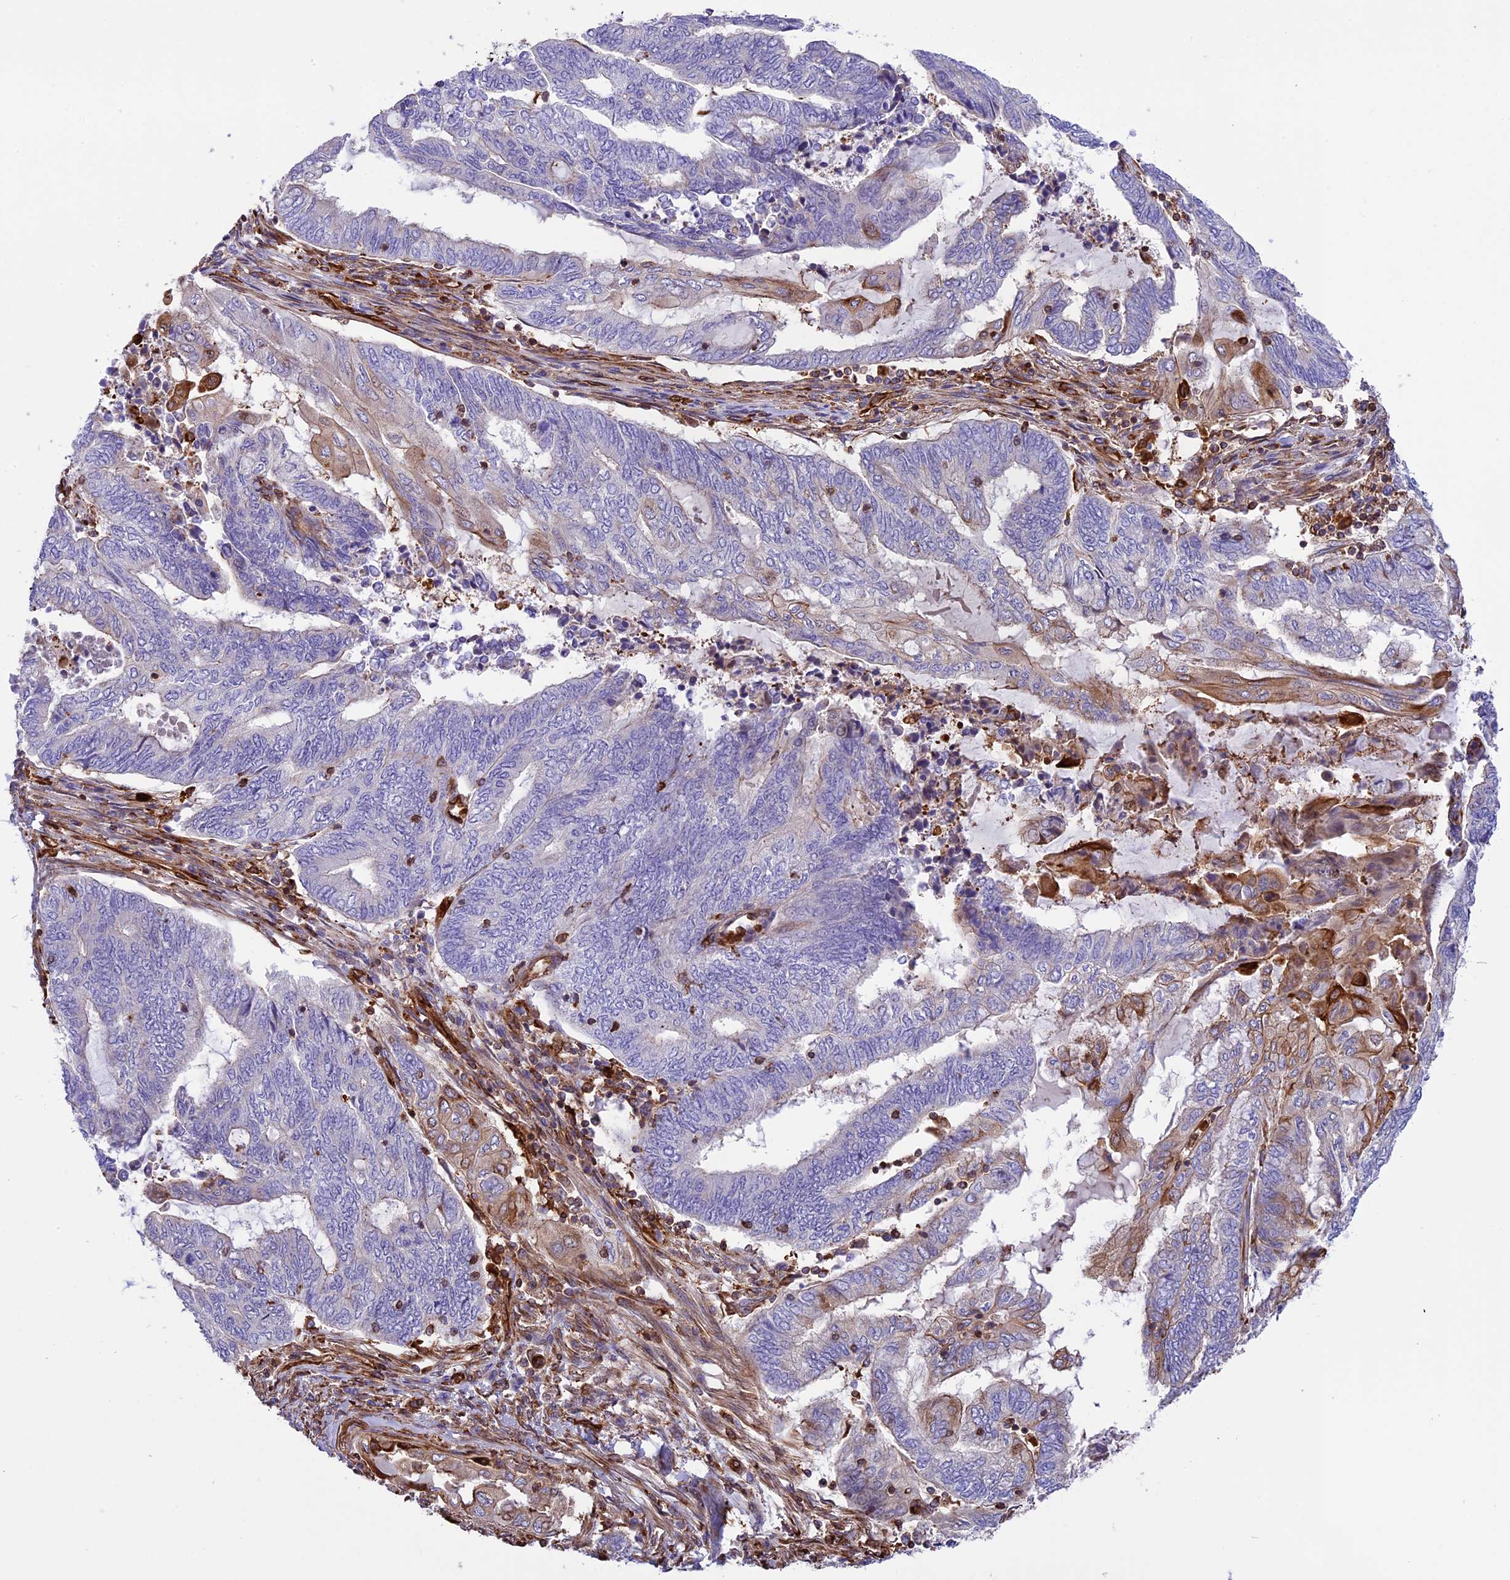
{"staining": {"intensity": "moderate", "quantity": "<25%", "location": "cytoplasmic/membranous"}, "tissue": "endometrial cancer", "cell_type": "Tumor cells", "image_type": "cancer", "snomed": [{"axis": "morphology", "description": "Adenocarcinoma, NOS"}, {"axis": "topography", "description": "Uterus"}, {"axis": "topography", "description": "Endometrium"}], "caption": "Immunohistochemical staining of human endometrial cancer (adenocarcinoma) displays low levels of moderate cytoplasmic/membranous protein staining in approximately <25% of tumor cells.", "gene": "CD99L2", "patient": {"sex": "female", "age": 70}}